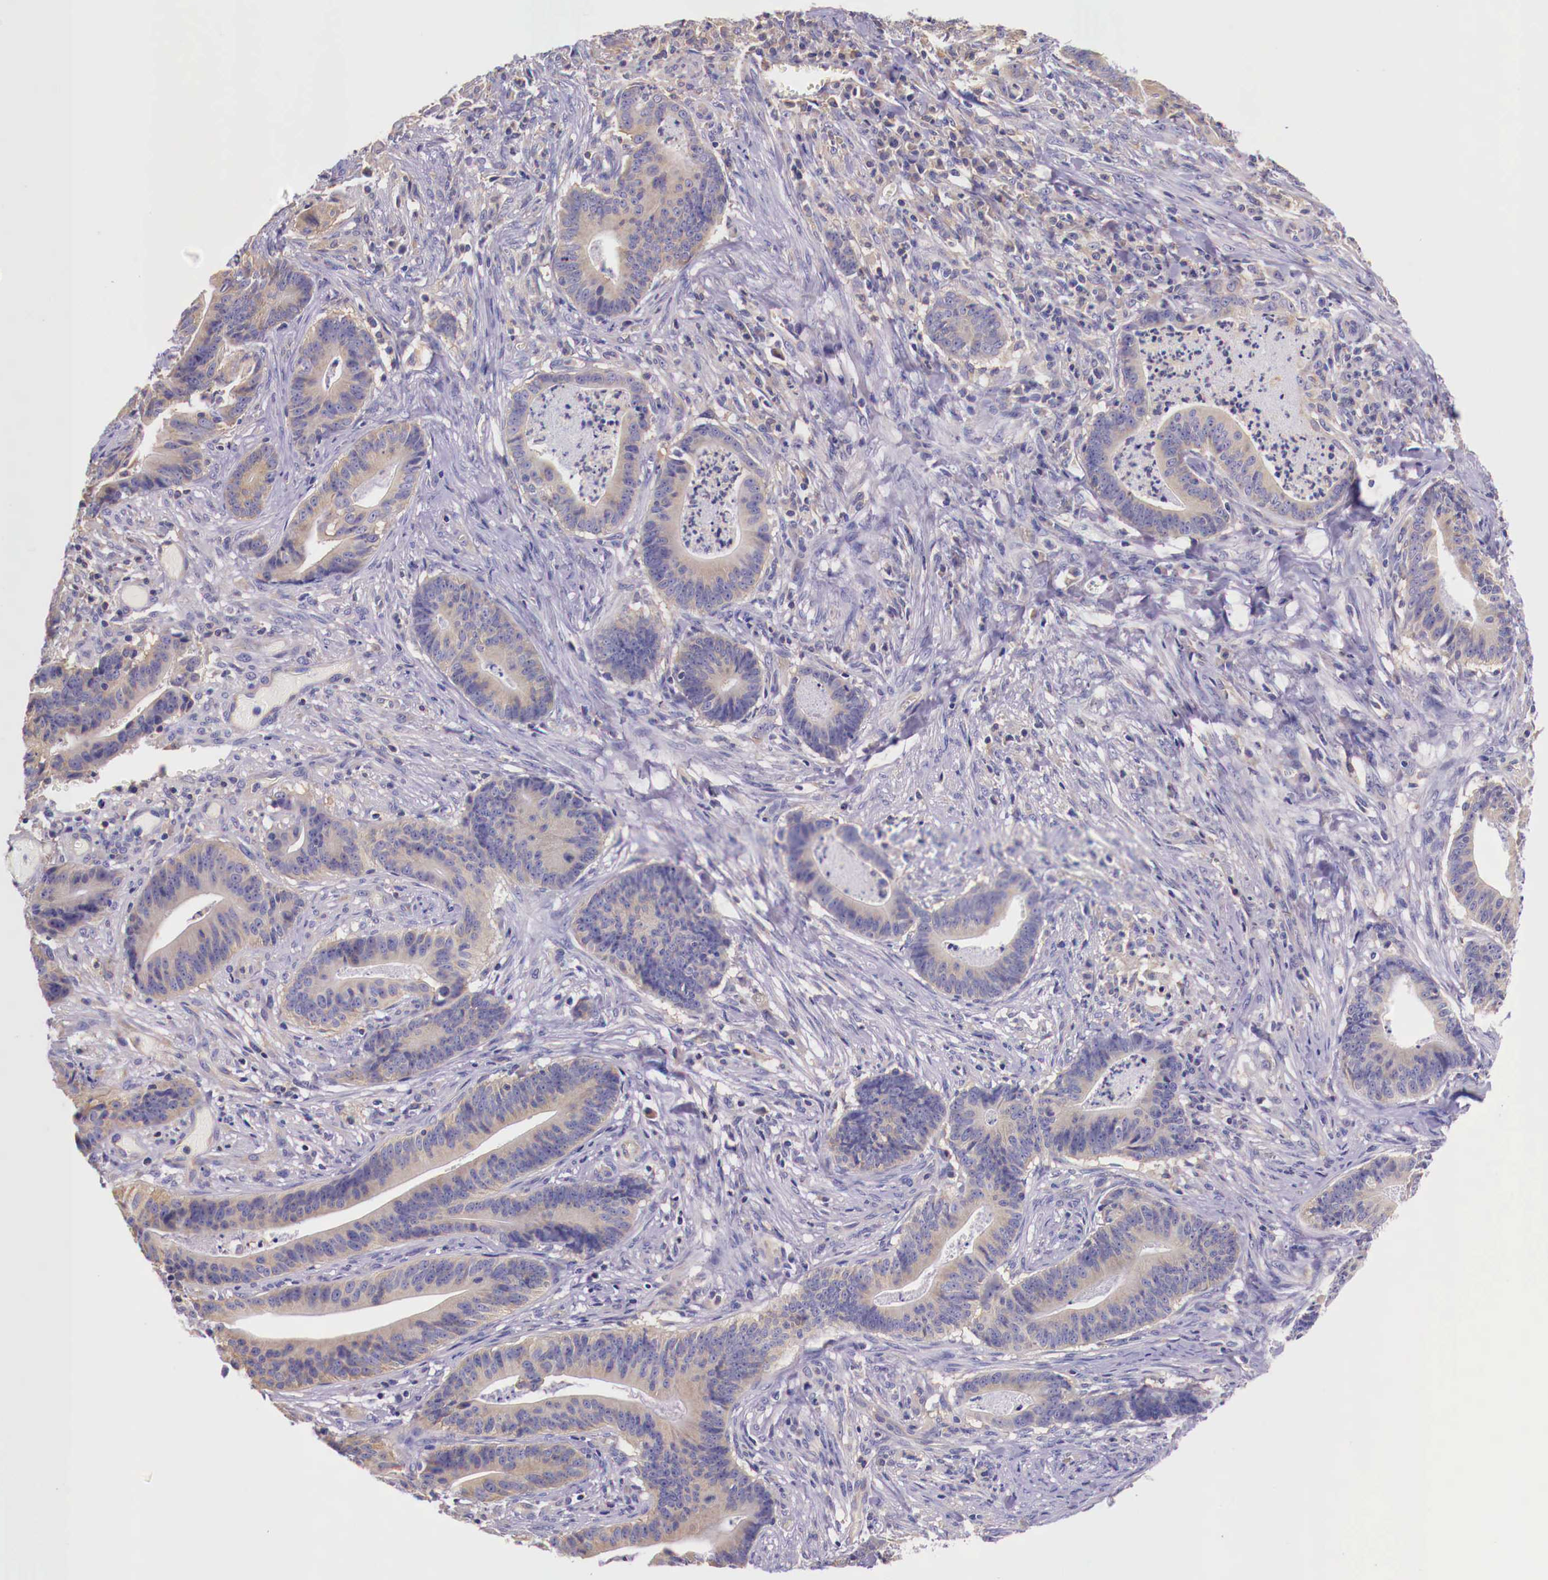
{"staining": {"intensity": "weak", "quantity": "25%-75%", "location": "cytoplasmic/membranous"}, "tissue": "stomach cancer", "cell_type": "Tumor cells", "image_type": "cancer", "snomed": [{"axis": "morphology", "description": "Adenocarcinoma, NOS"}, {"axis": "topography", "description": "Stomach, lower"}], "caption": "Protein expression analysis of human stomach cancer (adenocarcinoma) reveals weak cytoplasmic/membranous positivity in about 25%-75% of tumor cells.", "gene": "GRIPAP1", "patient": {"sex": "female", "age": 86}}